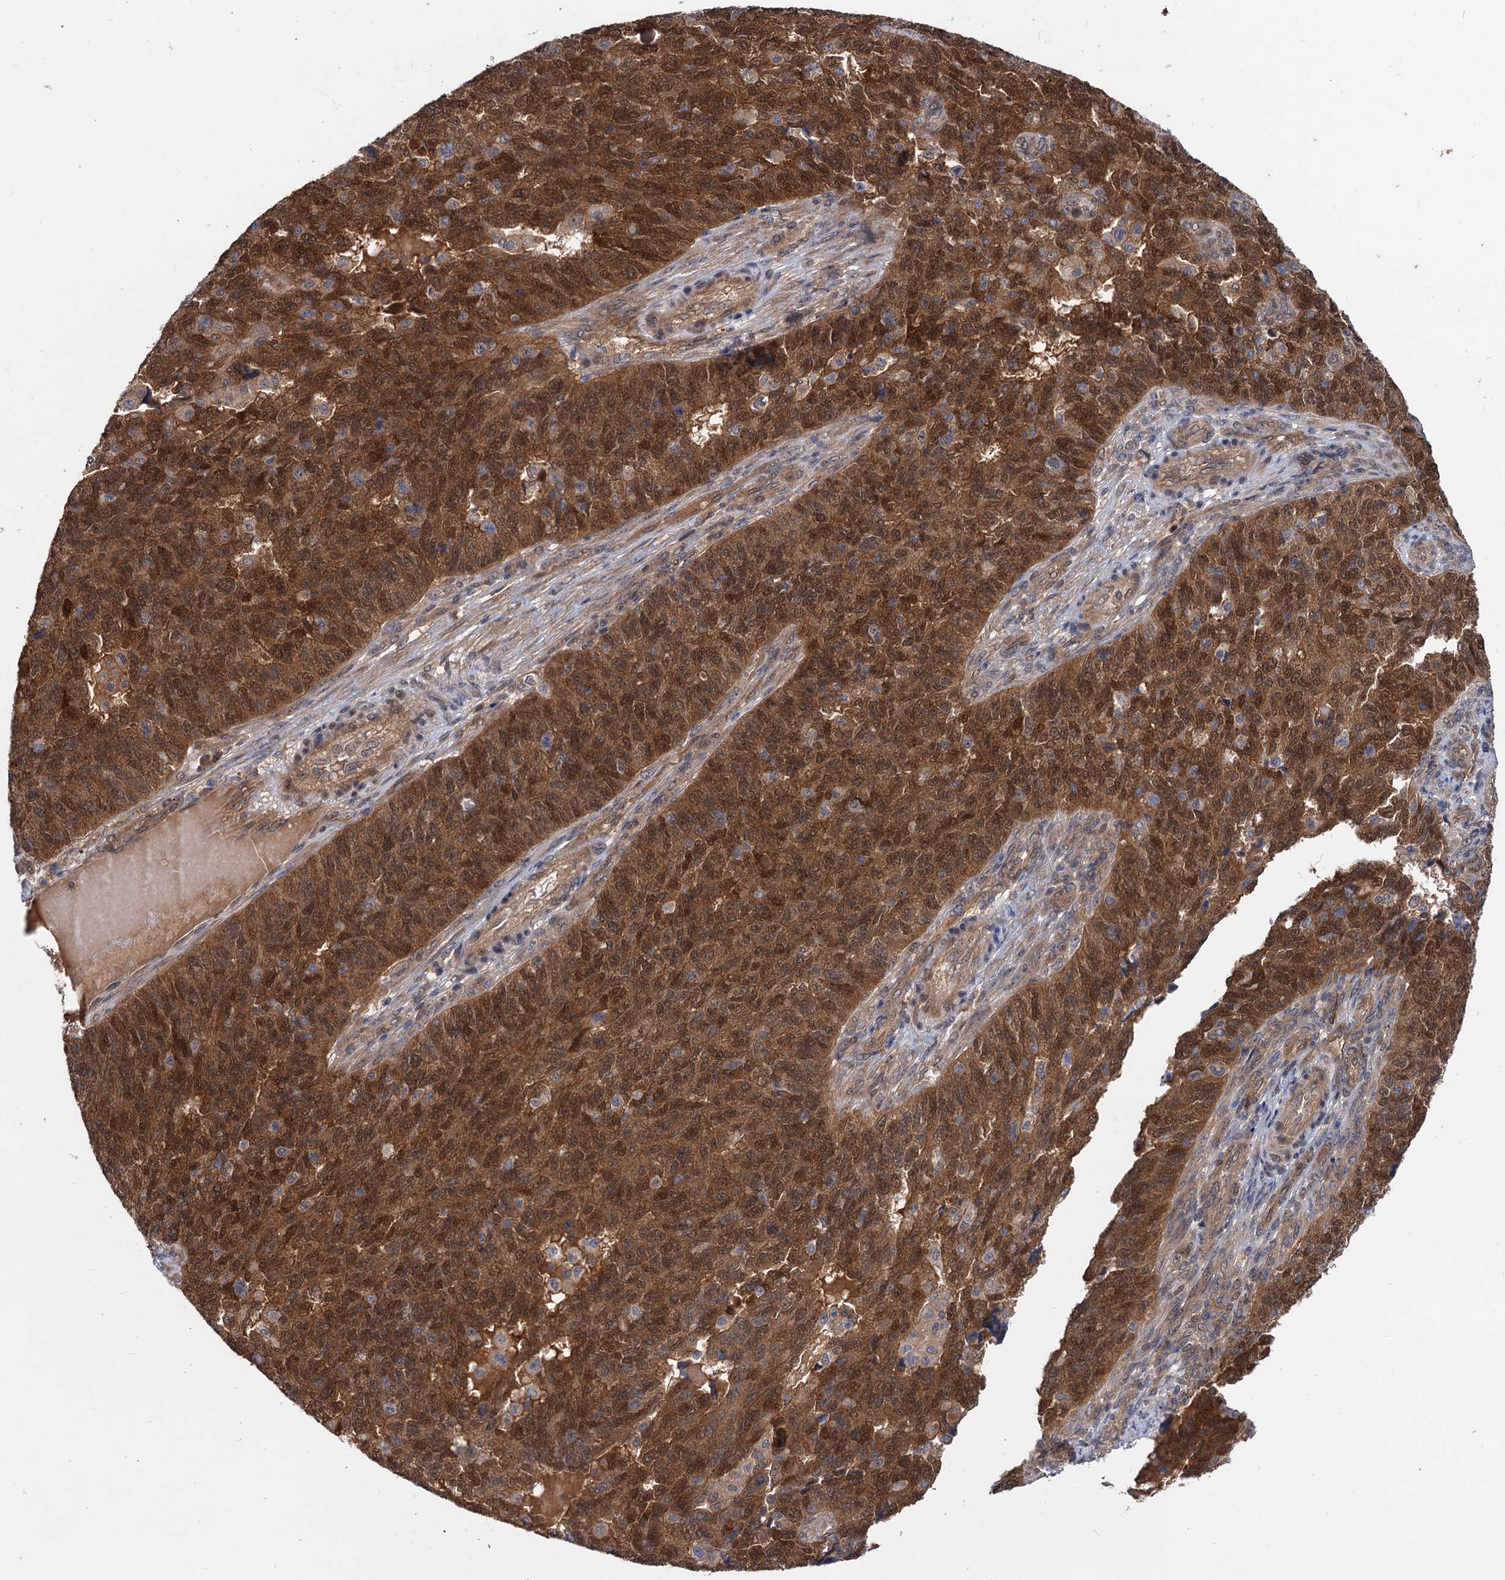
{"staining": {"intensity": "strong", "quantity": ">75%", "location": "cytoplasmic/membranous,nuclear"}, "tissue": "endometrial cancer", "cell_type": "Tumor cells", "image_type": "cancer", "snomed": [{"axis": "morphology", "description": "Adenocarcinoma, NOS"}, {"axis": "topography", "description": "Endometrium"}], "caption": "IHC histopathology image of human adenocarcinoma (endometrial) stained for a protein (brown), which exhibits high levels of strong cytoplasmic/membranous and nuclear expression in about >75% of tumor cells.", "gene": "SNX15", "patient": {"sex": "female", "age": 66}}